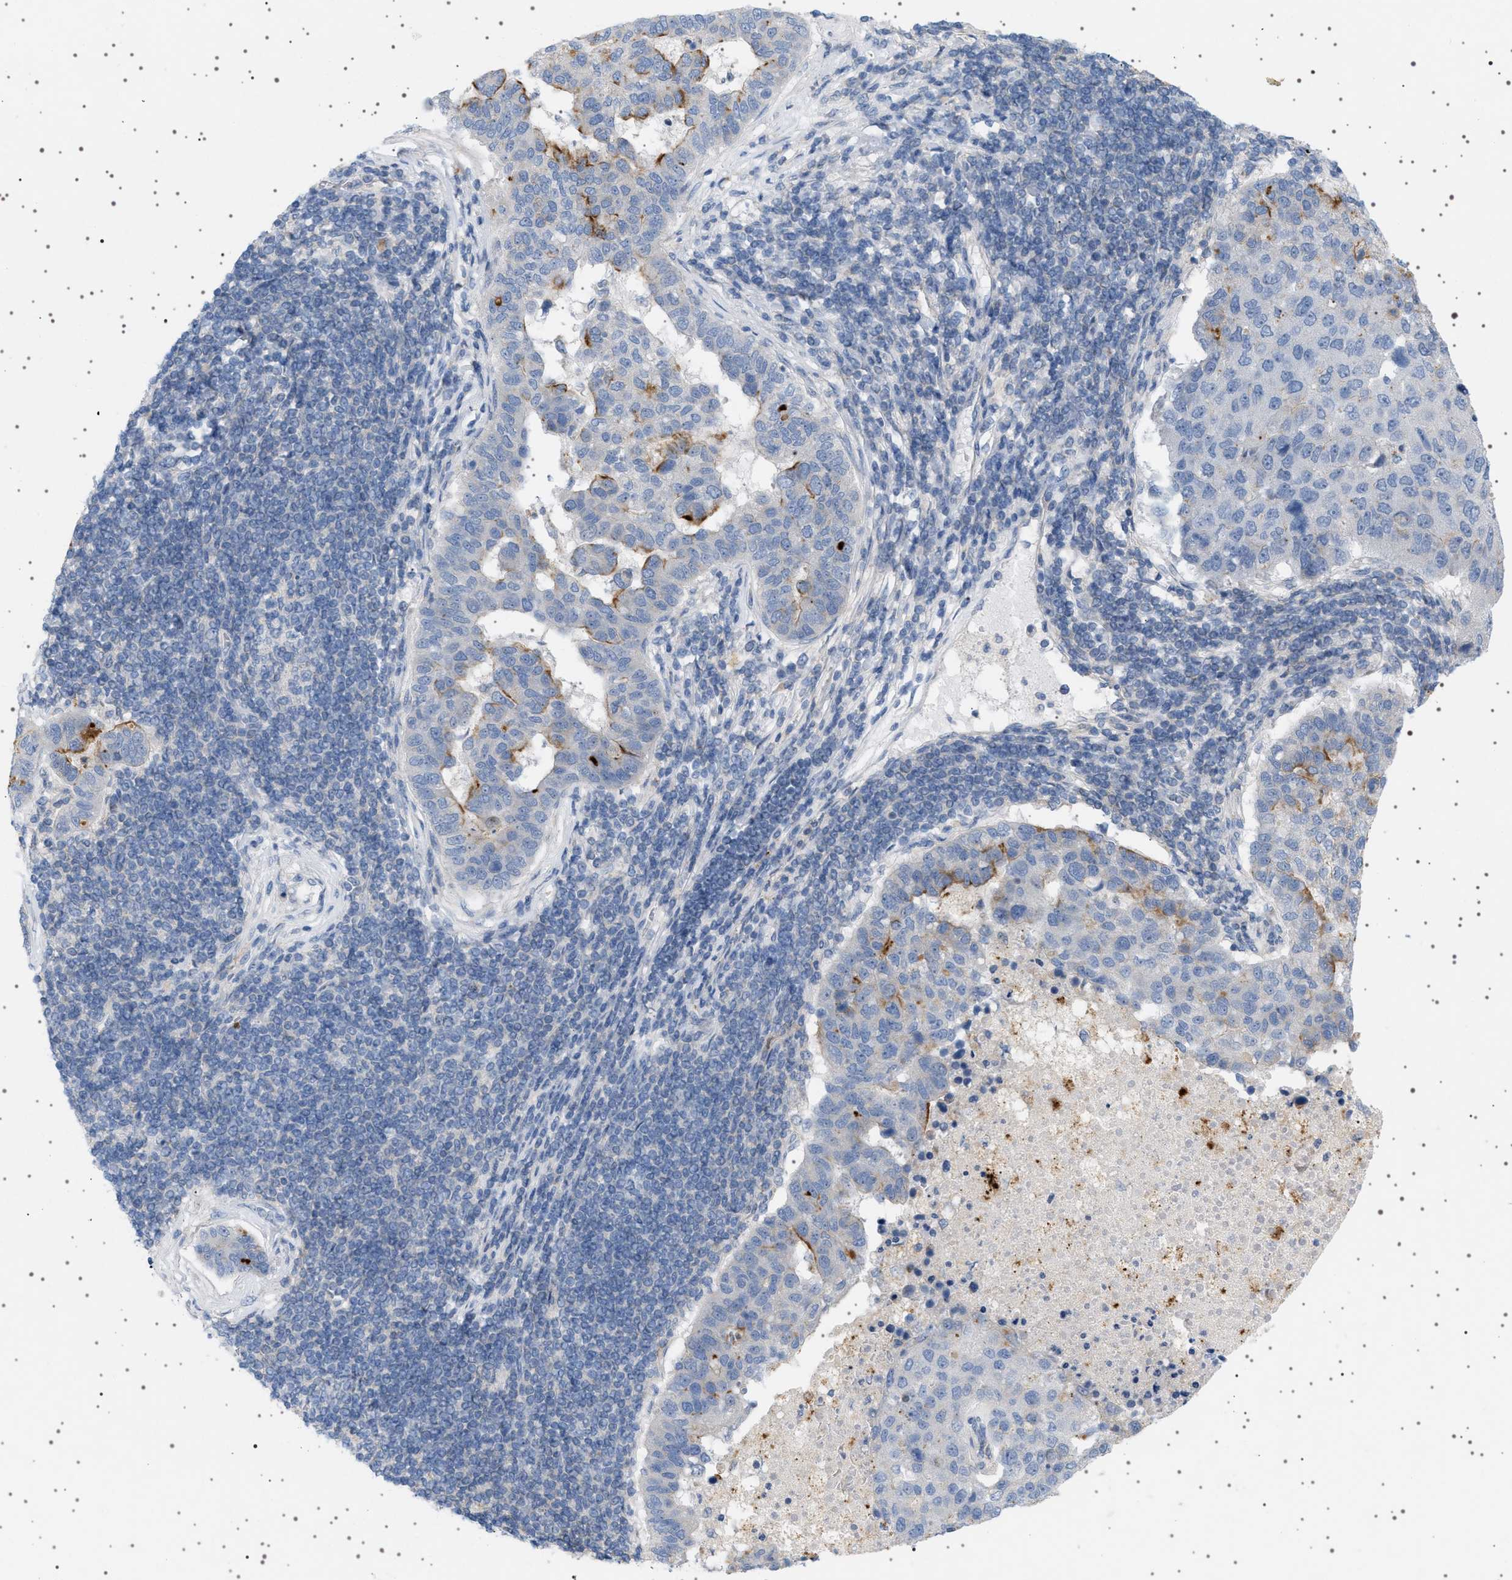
{"staining": {"intensity": "moderate", "quantity": "<25%", "location": "cytoplasmic/membranous"}, "tissue": "pancreatic cancer", "cell_type": "Tumor cells", "image_type": "cancer", "snomed": [{"axis": "morphology", "description": "Adenocarcinoma, NOS"}, {"axis": "topography", "description": "Pancreas"}], "caption": "Immunohistochemistry photomicrograph of pancreatic adenocarcinoma stained for a protein (brown), which displays low levels of moderate cytoplasmic/membranous staining in approximately <25% of tumor cells.", "gene": "ADCY10", "patient": {"sex": "female", "age": 61}}